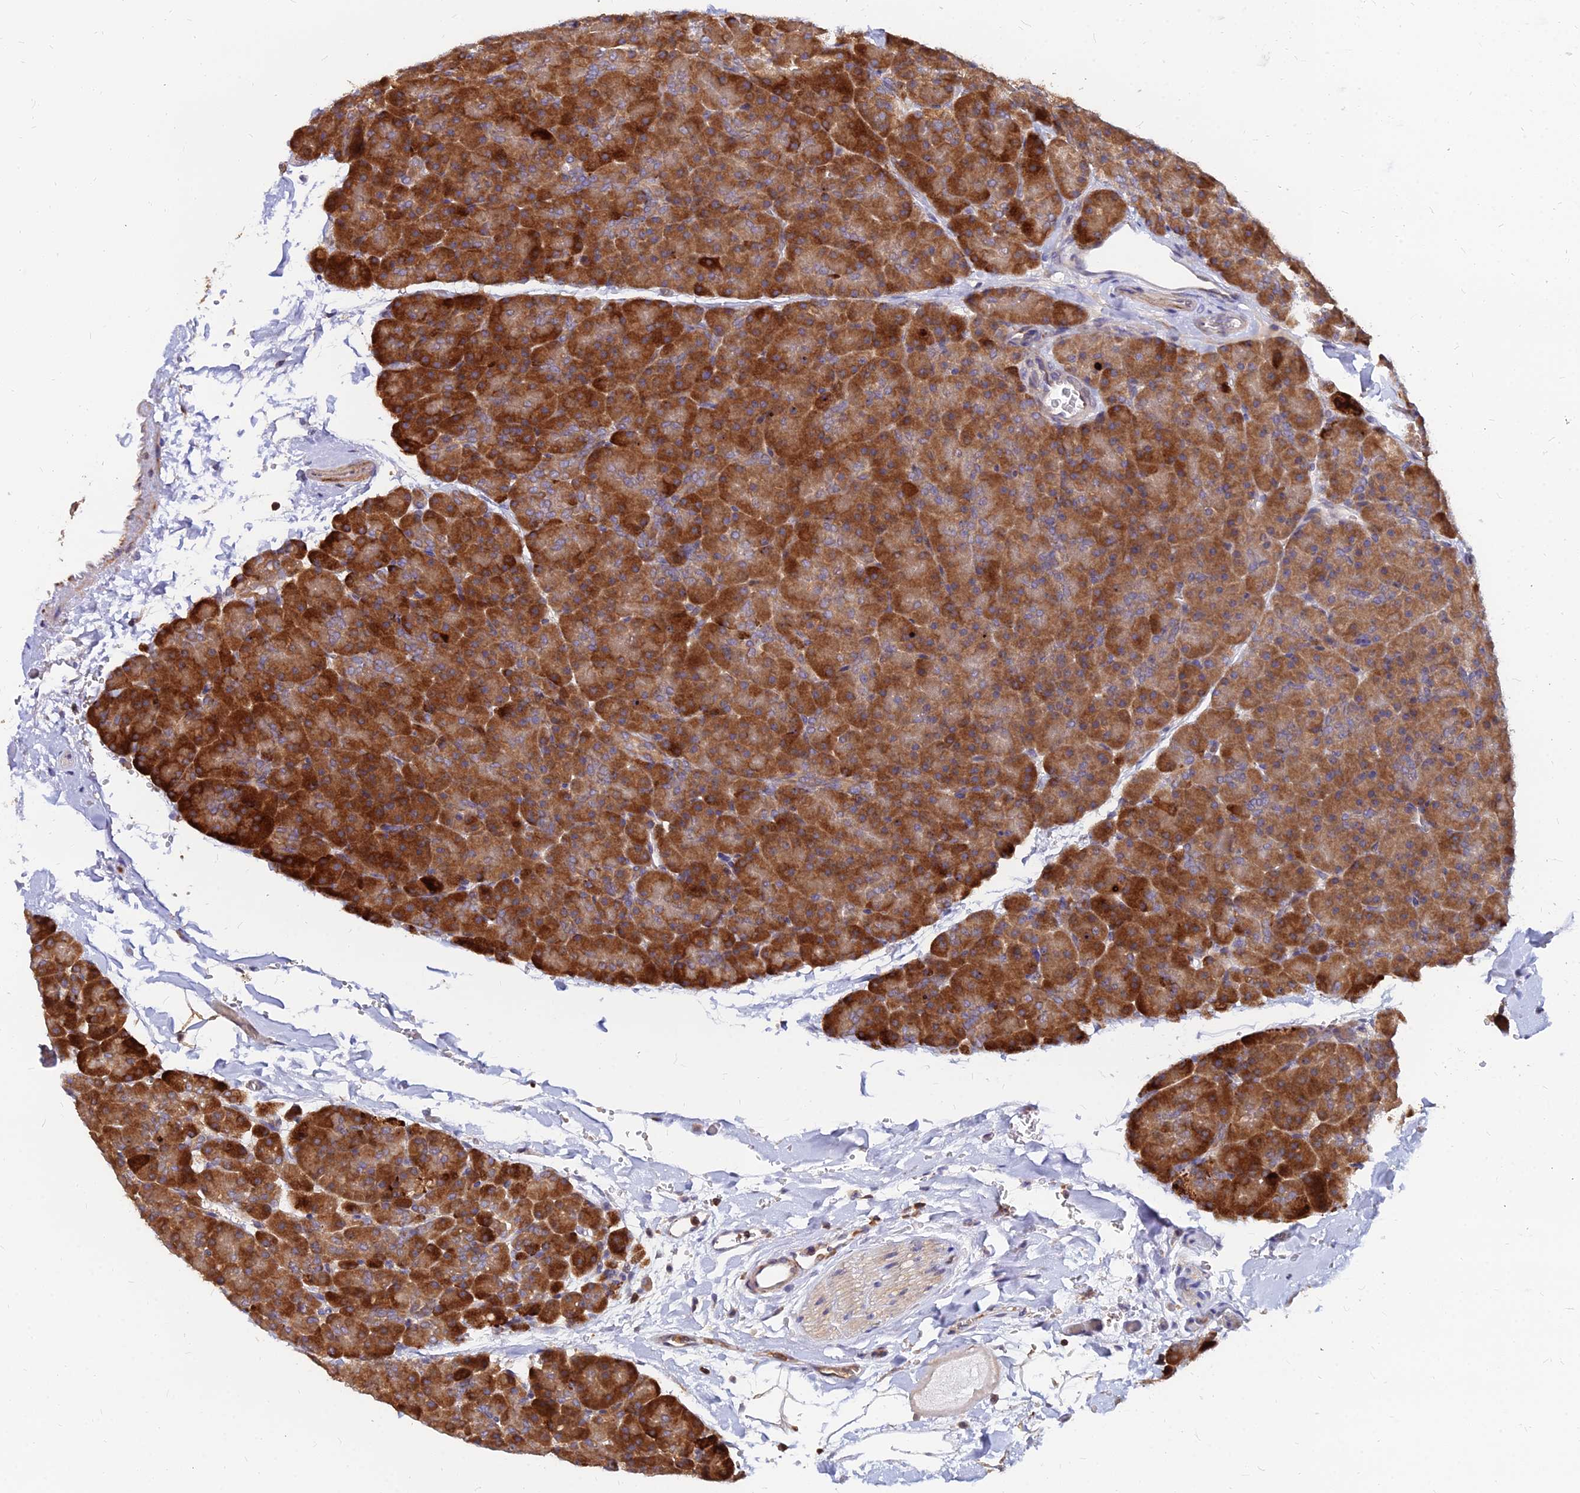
{"staining": {"intensity": "strong", "quantity": ">75%", "location": "cytoplasmic/membranous"}, "tissue": "pancreas", "cell_type": "Exocrine glandular cells", "image_type": "normal", "snomed": [{"axis": "morphology", "description": "Normal tissue, NOS"}, {"axis": "topography", "description": "Pancreas"}], "caption": "Protein staining exhibits strong cytoplasmic/membranous expression in approximately >75% of exocrine glandular cells in benign pancreas.", "gene": "CCT6A", "patient": {"sex": "male", "age": 36}}